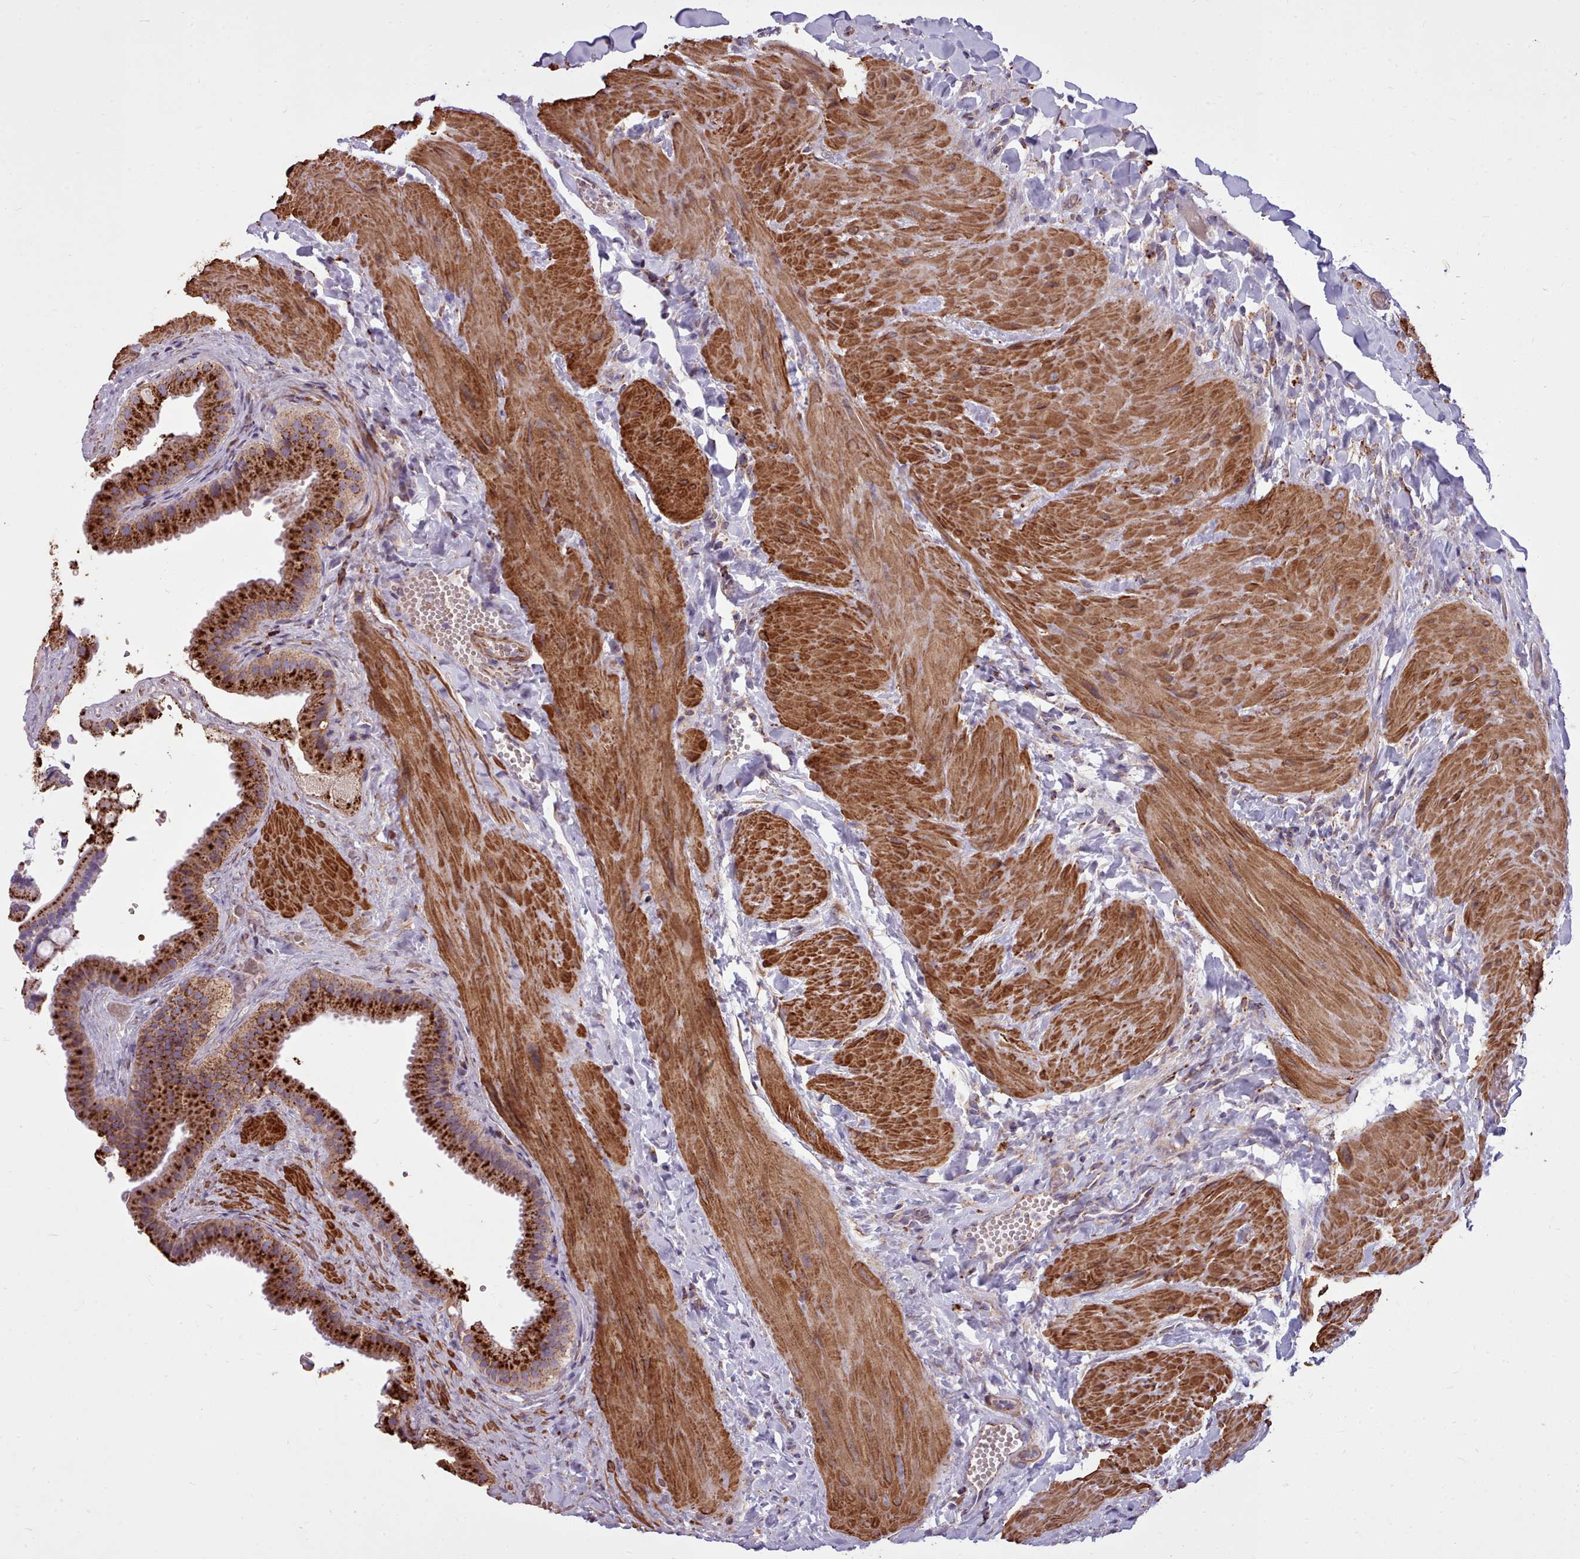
{"staining": {"intensity": "strong", "quantity": ">75%", "location": "cytoplasmic/membranous"}, "tissue": "gallbladder", "cell_type": "Glandular cells", "image_type": "normal", "snomed": [{"axis": "morphology", "description": "Normal tissue, NOS"}, {"axis": "topography", "description": "Gallbladder"}], "caption": "Strong cytoplasmic/membranous positivity for a protein is identified in approximately >75% of glandular cells of unremarkable gallbladder using immunohistochemistry.", "gene": "PACSIN3", "patient": {"sex": "male", "age": 55}}